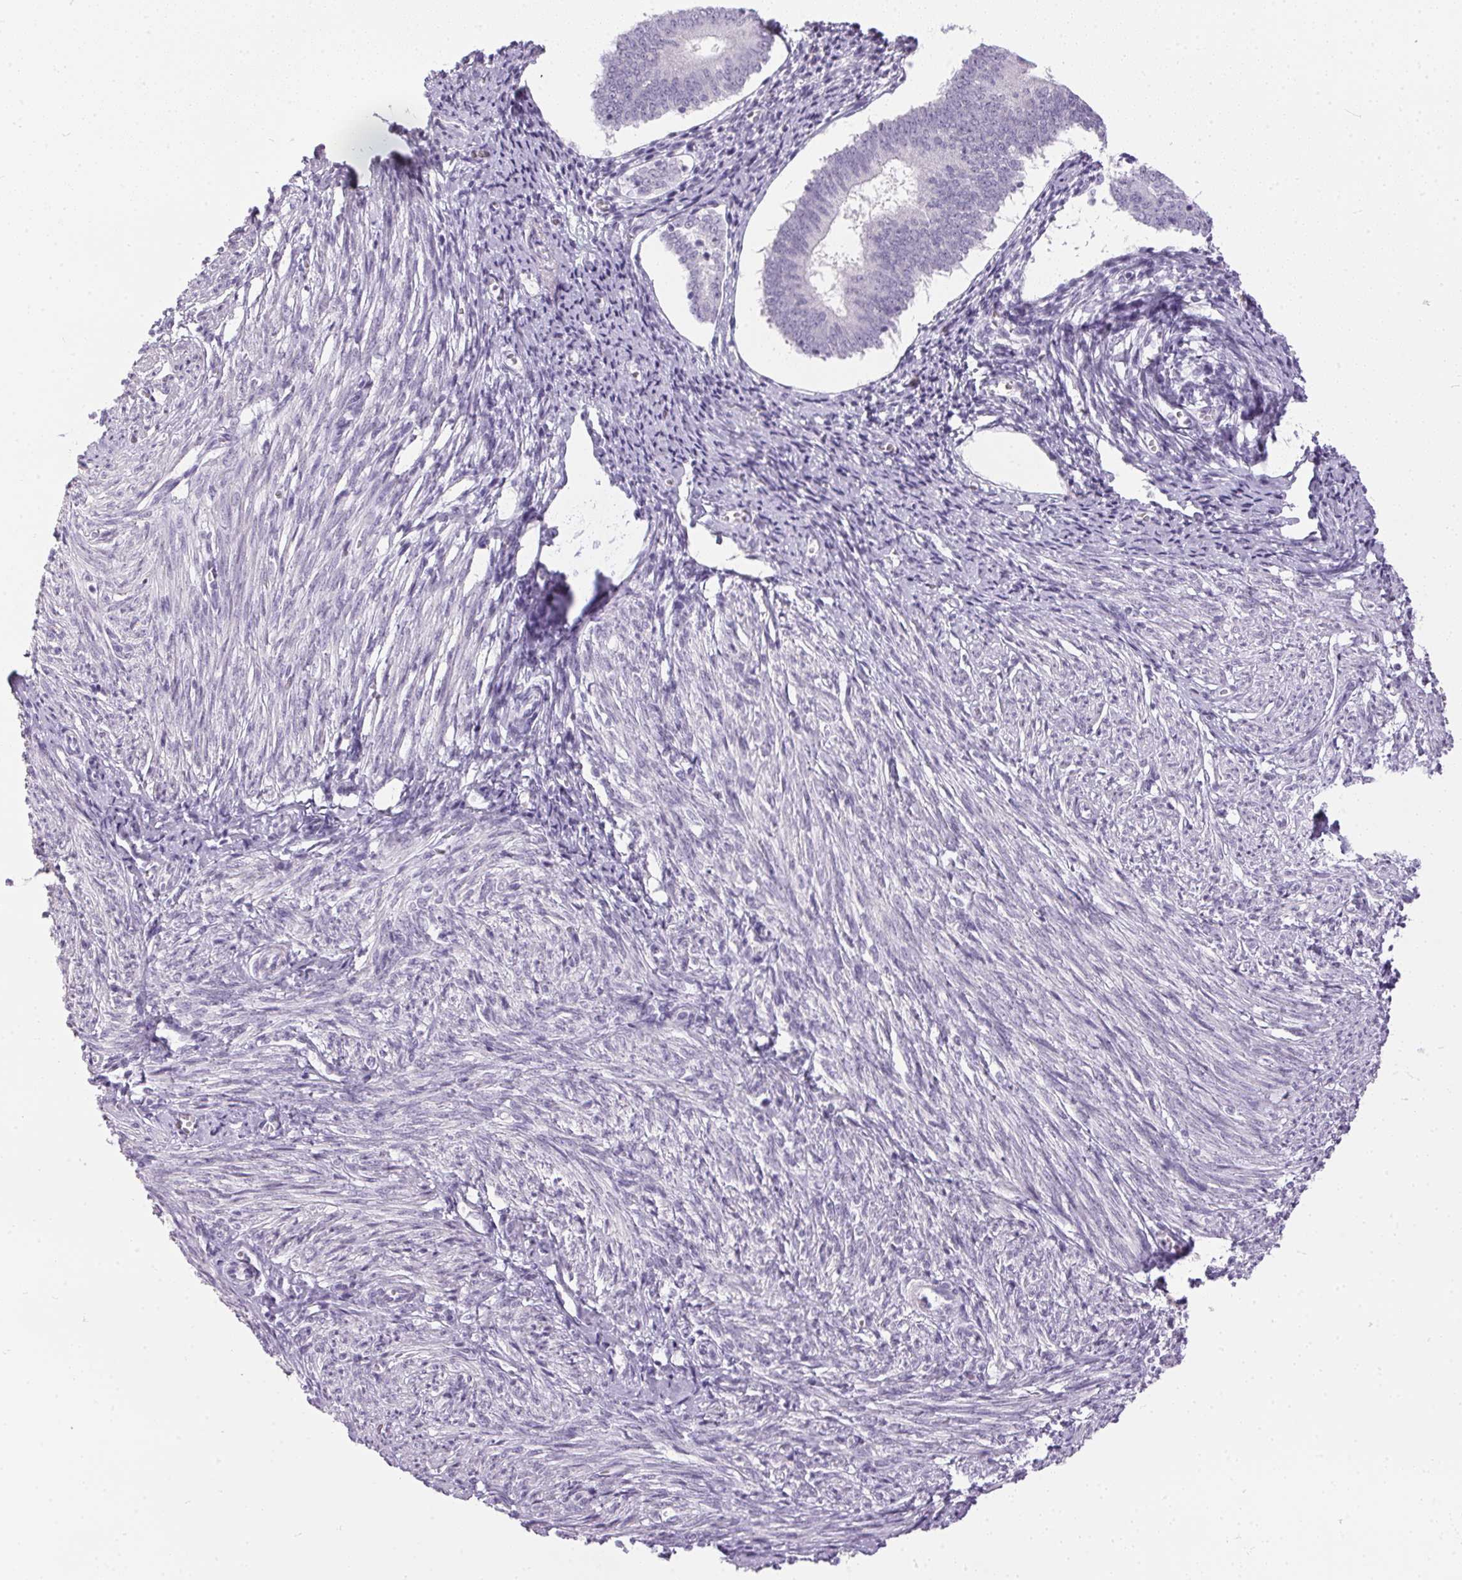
{"staining": {"intensity": "negative", "quantity": "none", "location": "none"}, "tissue": "endometrium", "cell_type": "Cells in endometrial stroma", "image_type": "normal", "snomed": [{"axis": "morphology", "description": "Normal tissue, NOS"}, {"axis": "topography", "description": "Endometrium"}], "caption": "Histopathology image shows no protein positivity in cells in endometrial stroma of benign endometrium.", "gene": "GBP6", "patient": {"sex": "female", "age": 50}}